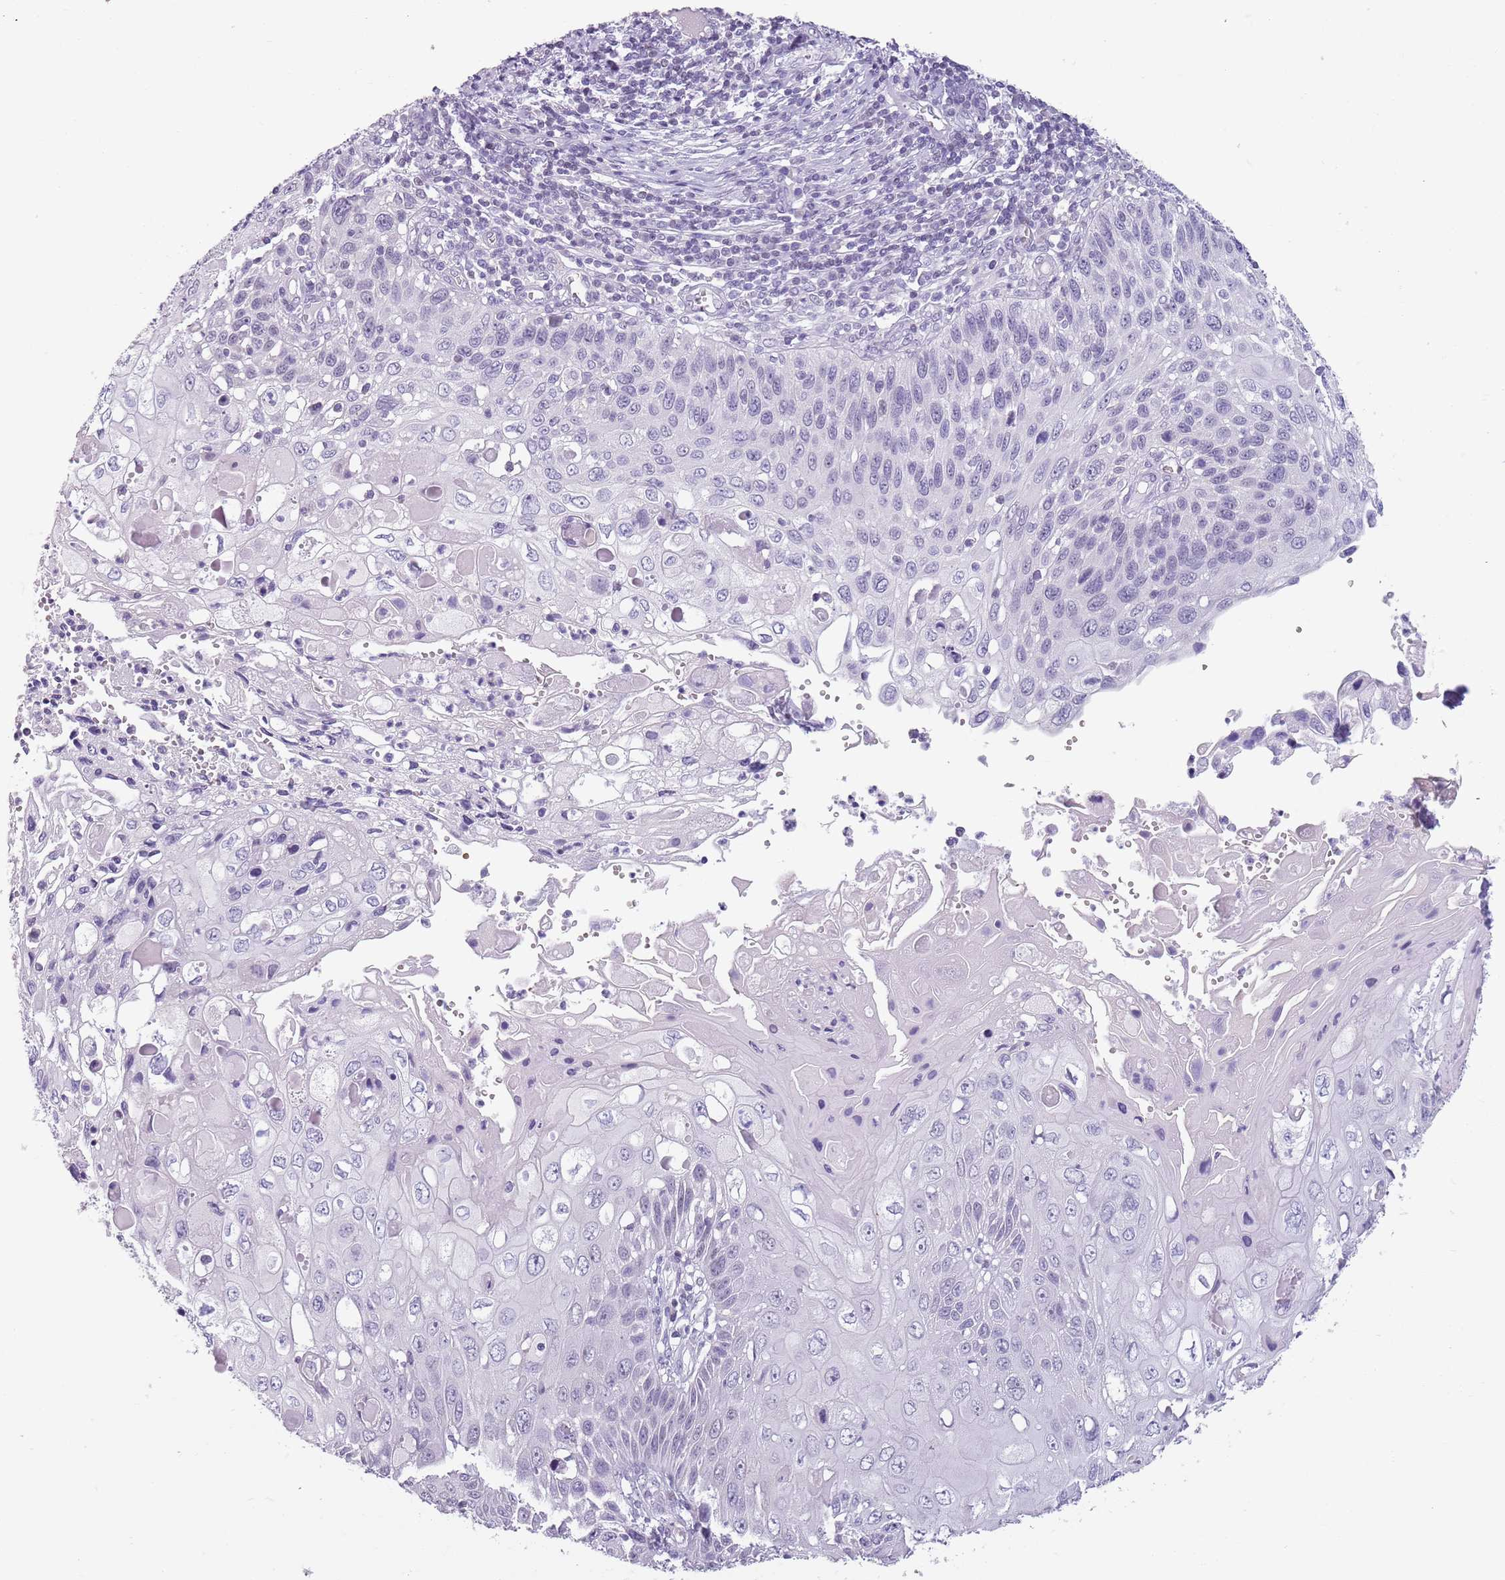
{"staining": {"intensity": "negative", "quantity": "none", "location": "none"}, "tissue": "cervical cancer", "cell_type": "Tumor cells", "image_type": "cancer", "snomed": [{"axis": "morphology", "description": "Squamous cell carcinoma, NOS"}, {"axis": "topography", "description": "Cervix"}], "caption": "There is no significant staining in tumor cells of squamous cell carcinoma (cervical). Nuclei are stained in blue.", "gene": "SPESP1", "patient": {"sex": "female", "age": 70}}